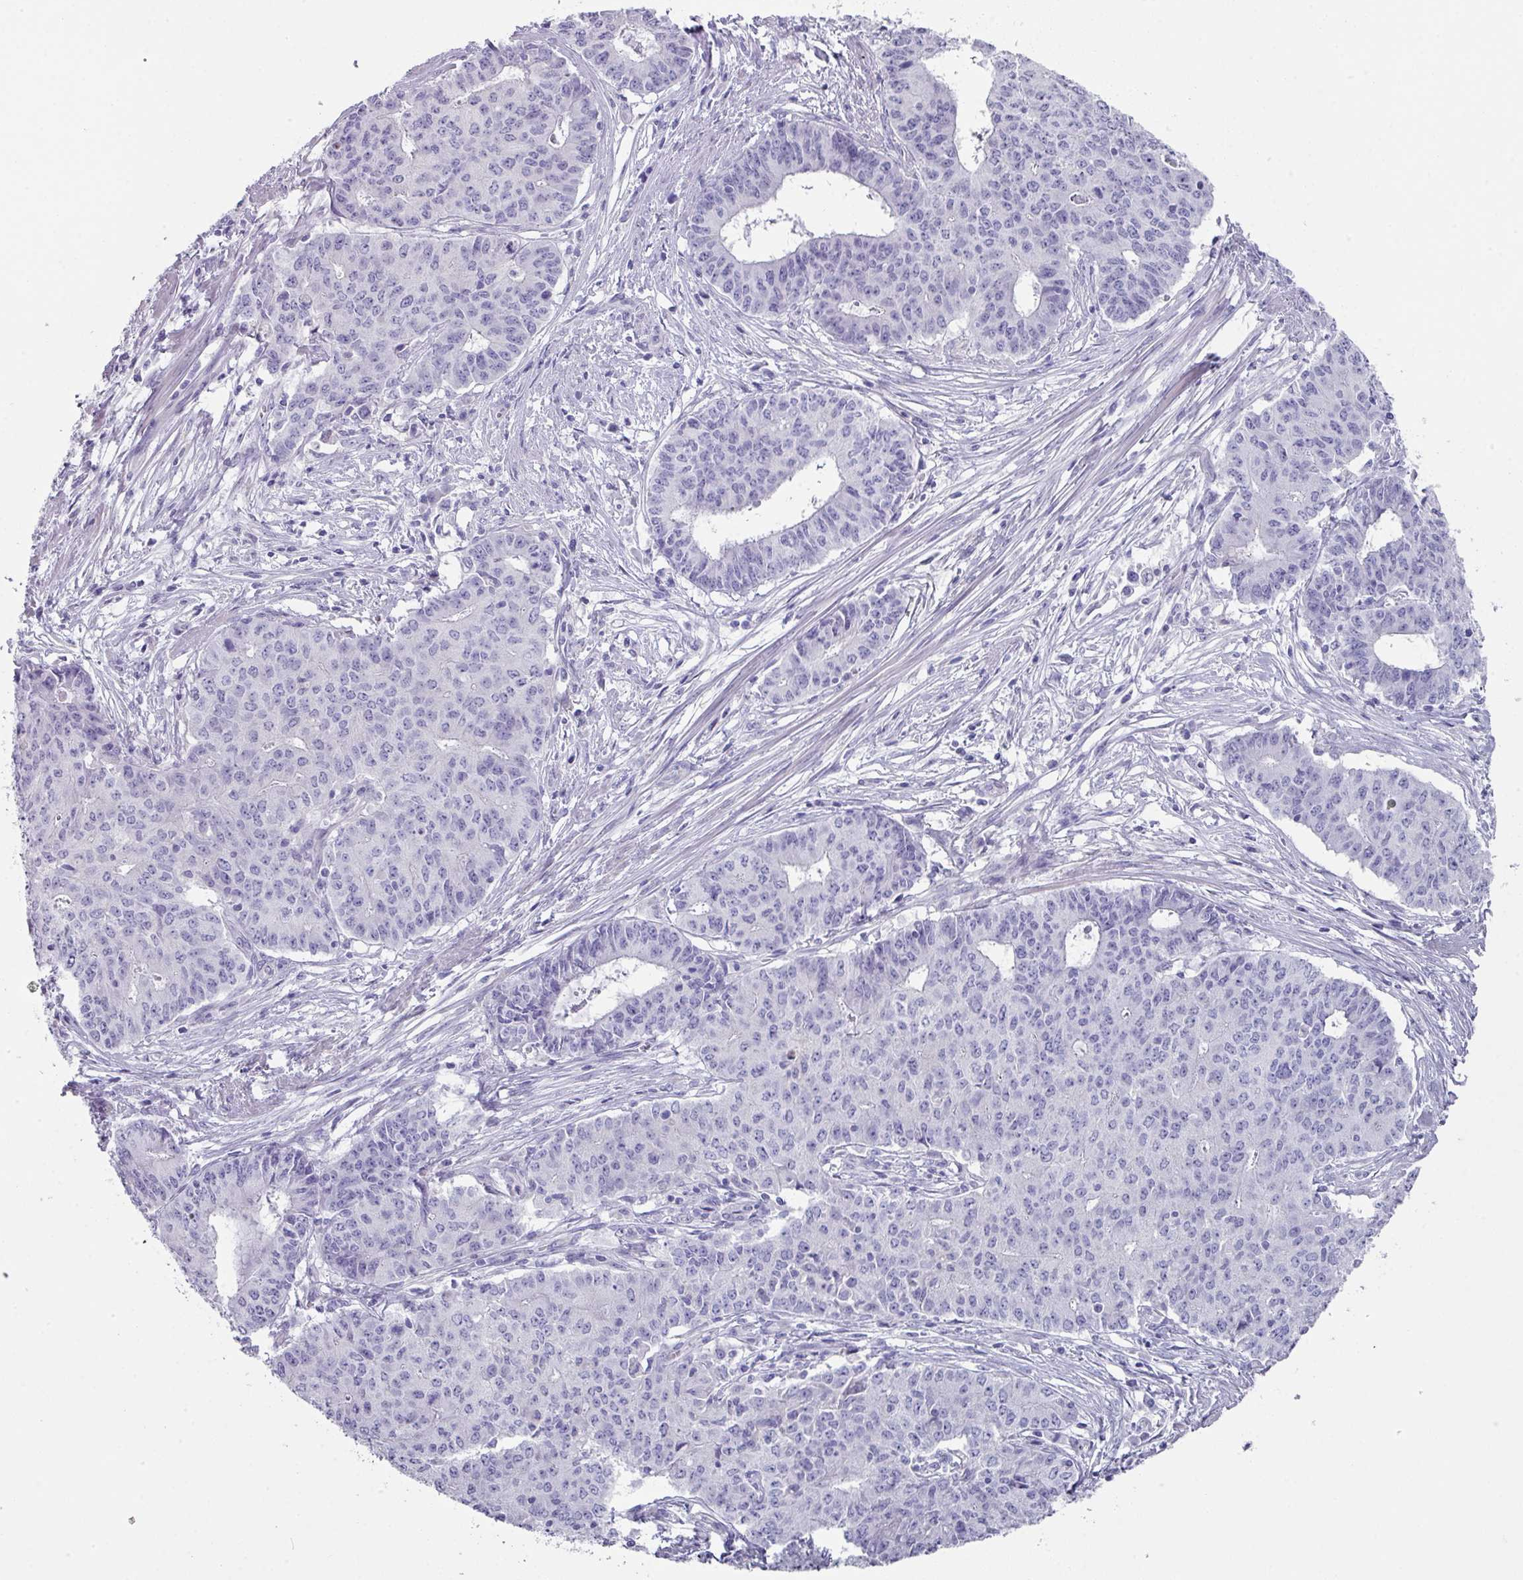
{"staining": {"intensity": "negative", "quantity": "none", "location": "none"}, "tissue": "endometrial cancer", "cell_type": "Tumor cells", "image_type": "cancer", "snomed": [{"axis": "morphology", "description": "Adenocarcinoma, NOS"}, {"axis": "topography", "description": "Endometrium"}], "caption": "This is an immunohistochemistry photomicrograph of endometrial cancer (adenocarcinoma). There is no expression in tumor cells.", "gene": "PEX10", "patient": {"sex": "female", "age": 59}}